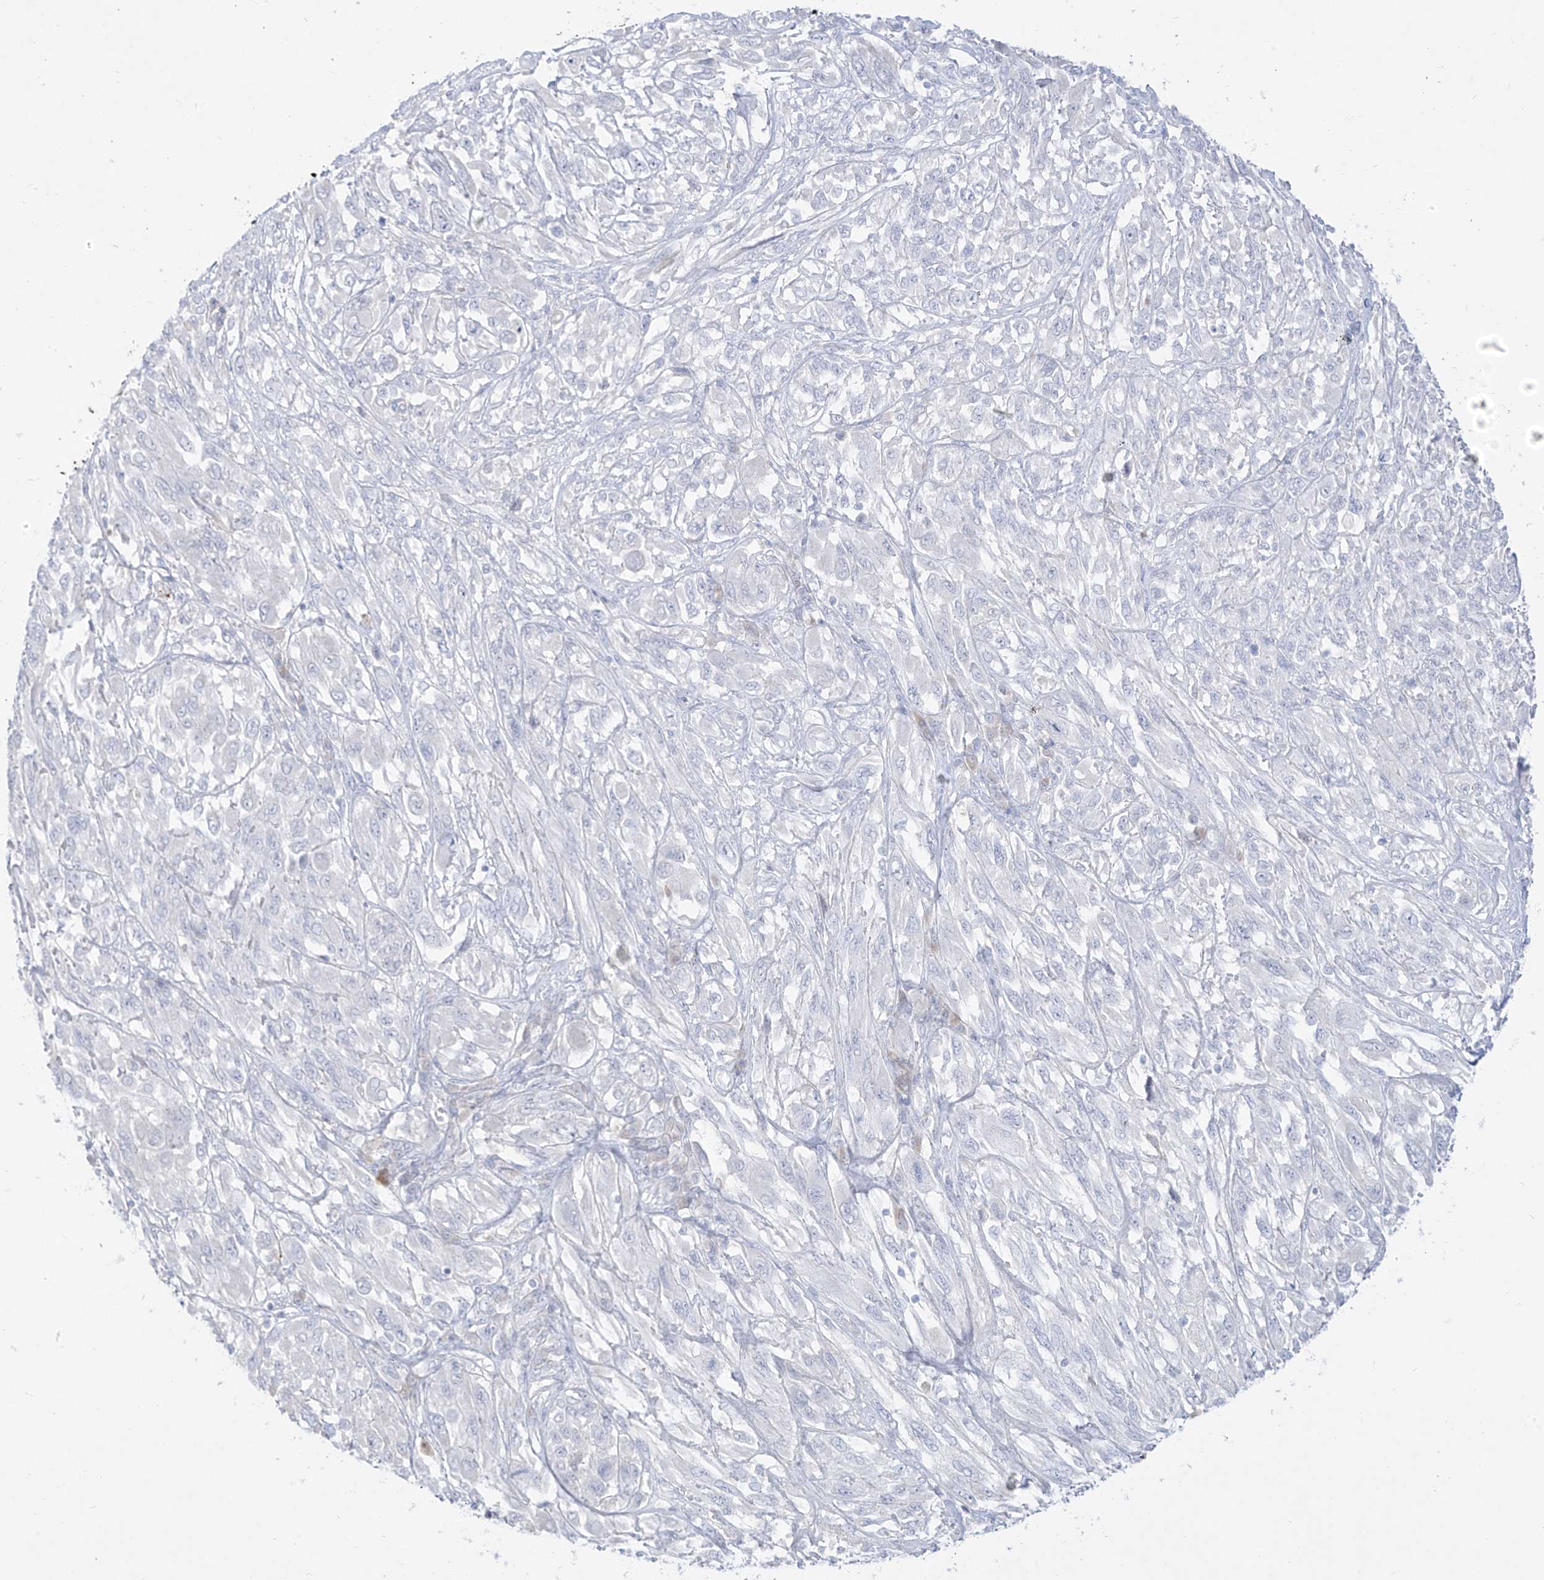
{"staining": {"intensity": "negative", "quantity": "none", "location": "none"}, "tissue": "melanoma", "cell_type": "Tumor cells", "image_type": "cancer", "snomed": [{"axis": "morphology", "description": "Malignant melanoma, NOS"}, {"axis": "topography", "description": "Skin"}], "caption": "IHC of human malignant melanoma shows no staining in tumor cells.", "gene": "TGM4", "patient": {"sex": "female", "age": 91}}